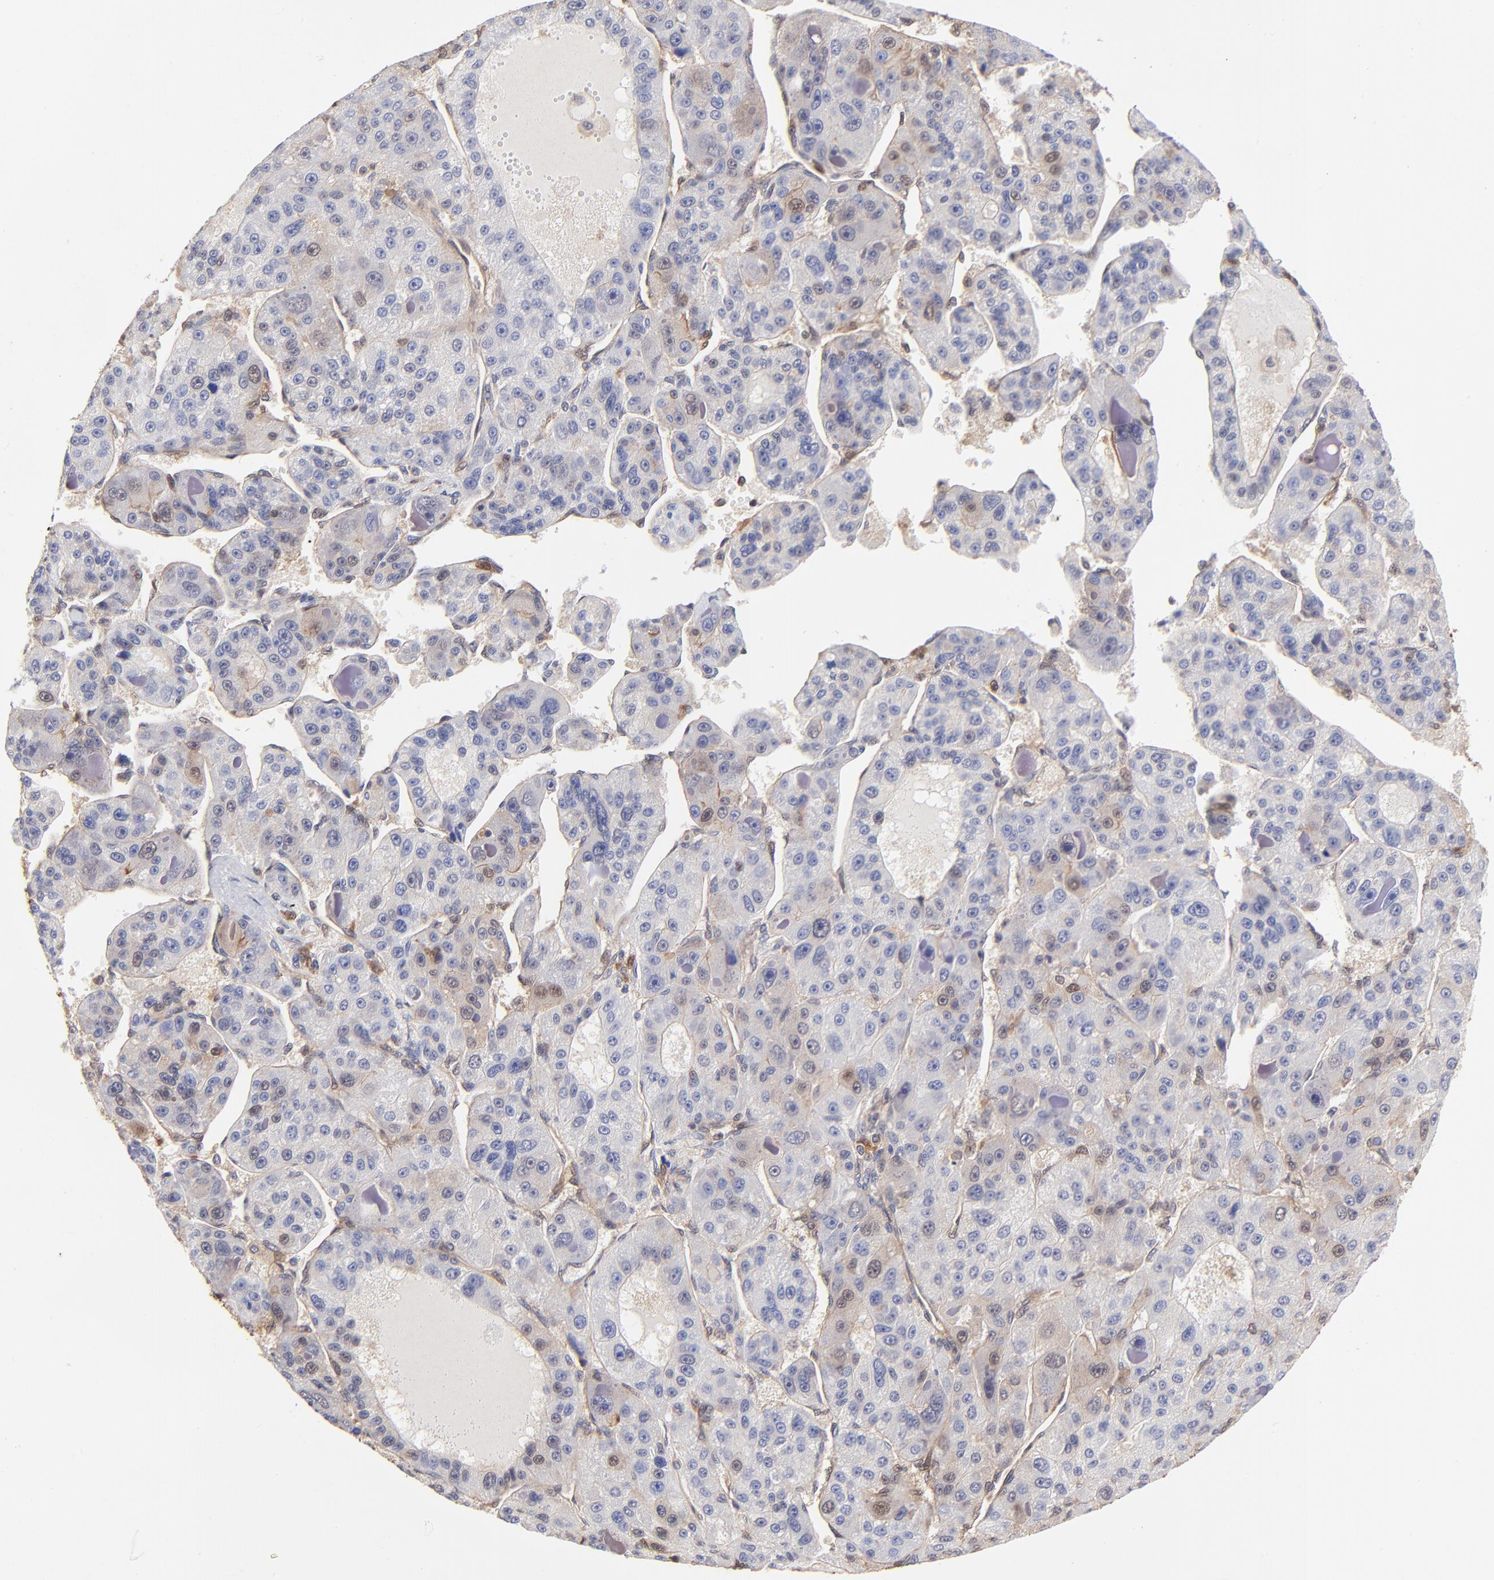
{"staining": {"intensity": "weak", "quantity": "<25%", "location": "cytoplasmic/membranous,nuclear"}, "tissue": "liver cancer", "cell_type": "Tumor cells", "image_type": "cancer", "snomed": [{"axis": "morphology", "description": "Carcinoma, Hepatocellular, NOS"}, {"axis": "topography", "description": "Liver"}], "caption": "This is an IHC micrograph of human liver hepatocellular carcinoma. There is no expression in tumor cells.", "gene": "DCTPP1", "patient": {"sex": "male", "age": 76}}